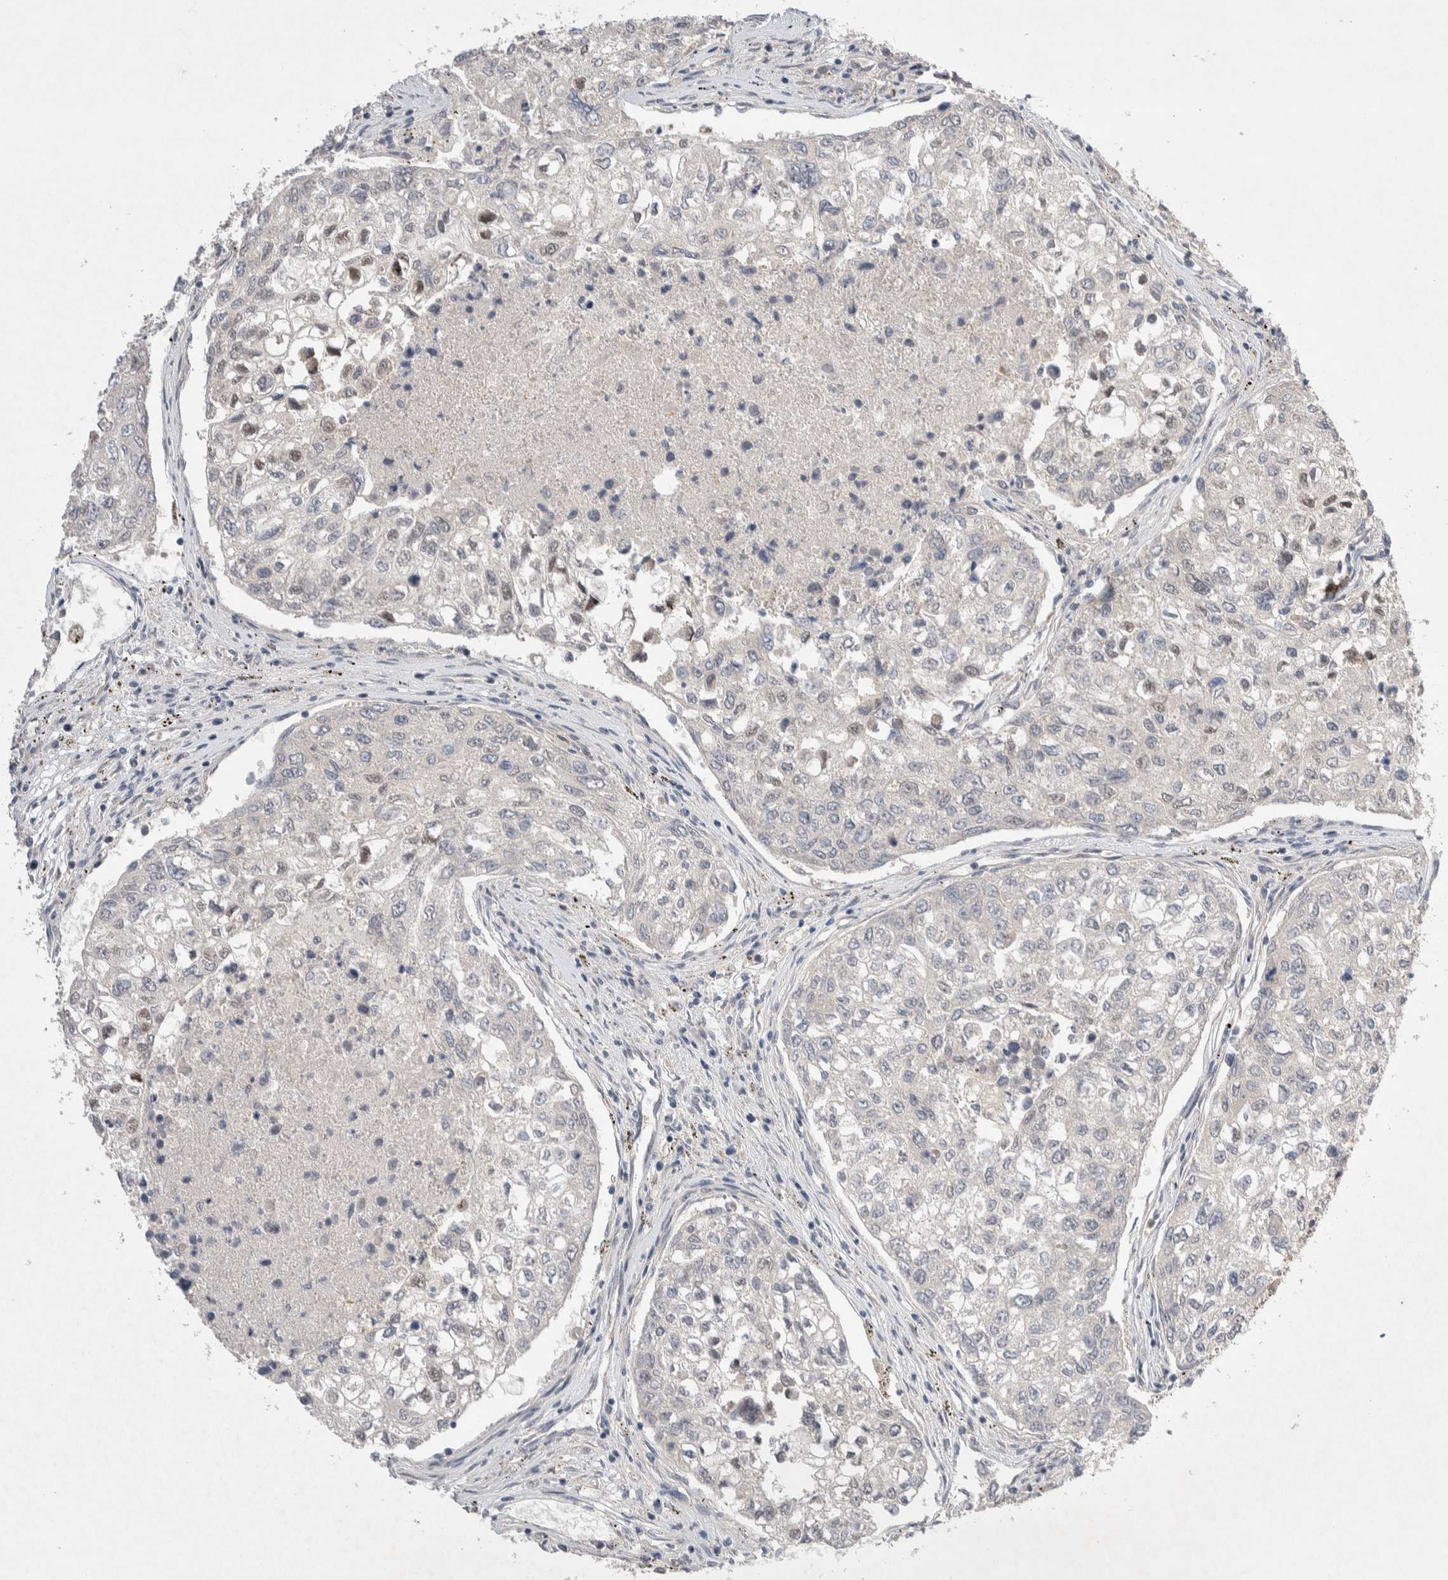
{"staining": {"intensity": "negative", "quantity": "none", "location": "none"}, "tissue": "urothelial cancer", "cell_type": "Tumor cells", "image_type": "cancer", "snomed": [{"axis": "morphology", "description": "Urothelial carcinoma, High grade"}, {"axis": "topography", "description": "Lymph node"}, {"axis": "topography", "description": "Urinary bladder"}], "caption": "Urothelial cancer stained for a protein using immunohistochemistry (IHC) reveals no staining tumor cells.", "gene": "ZNF704", "patient": {"sex": "male", "age": 51}}